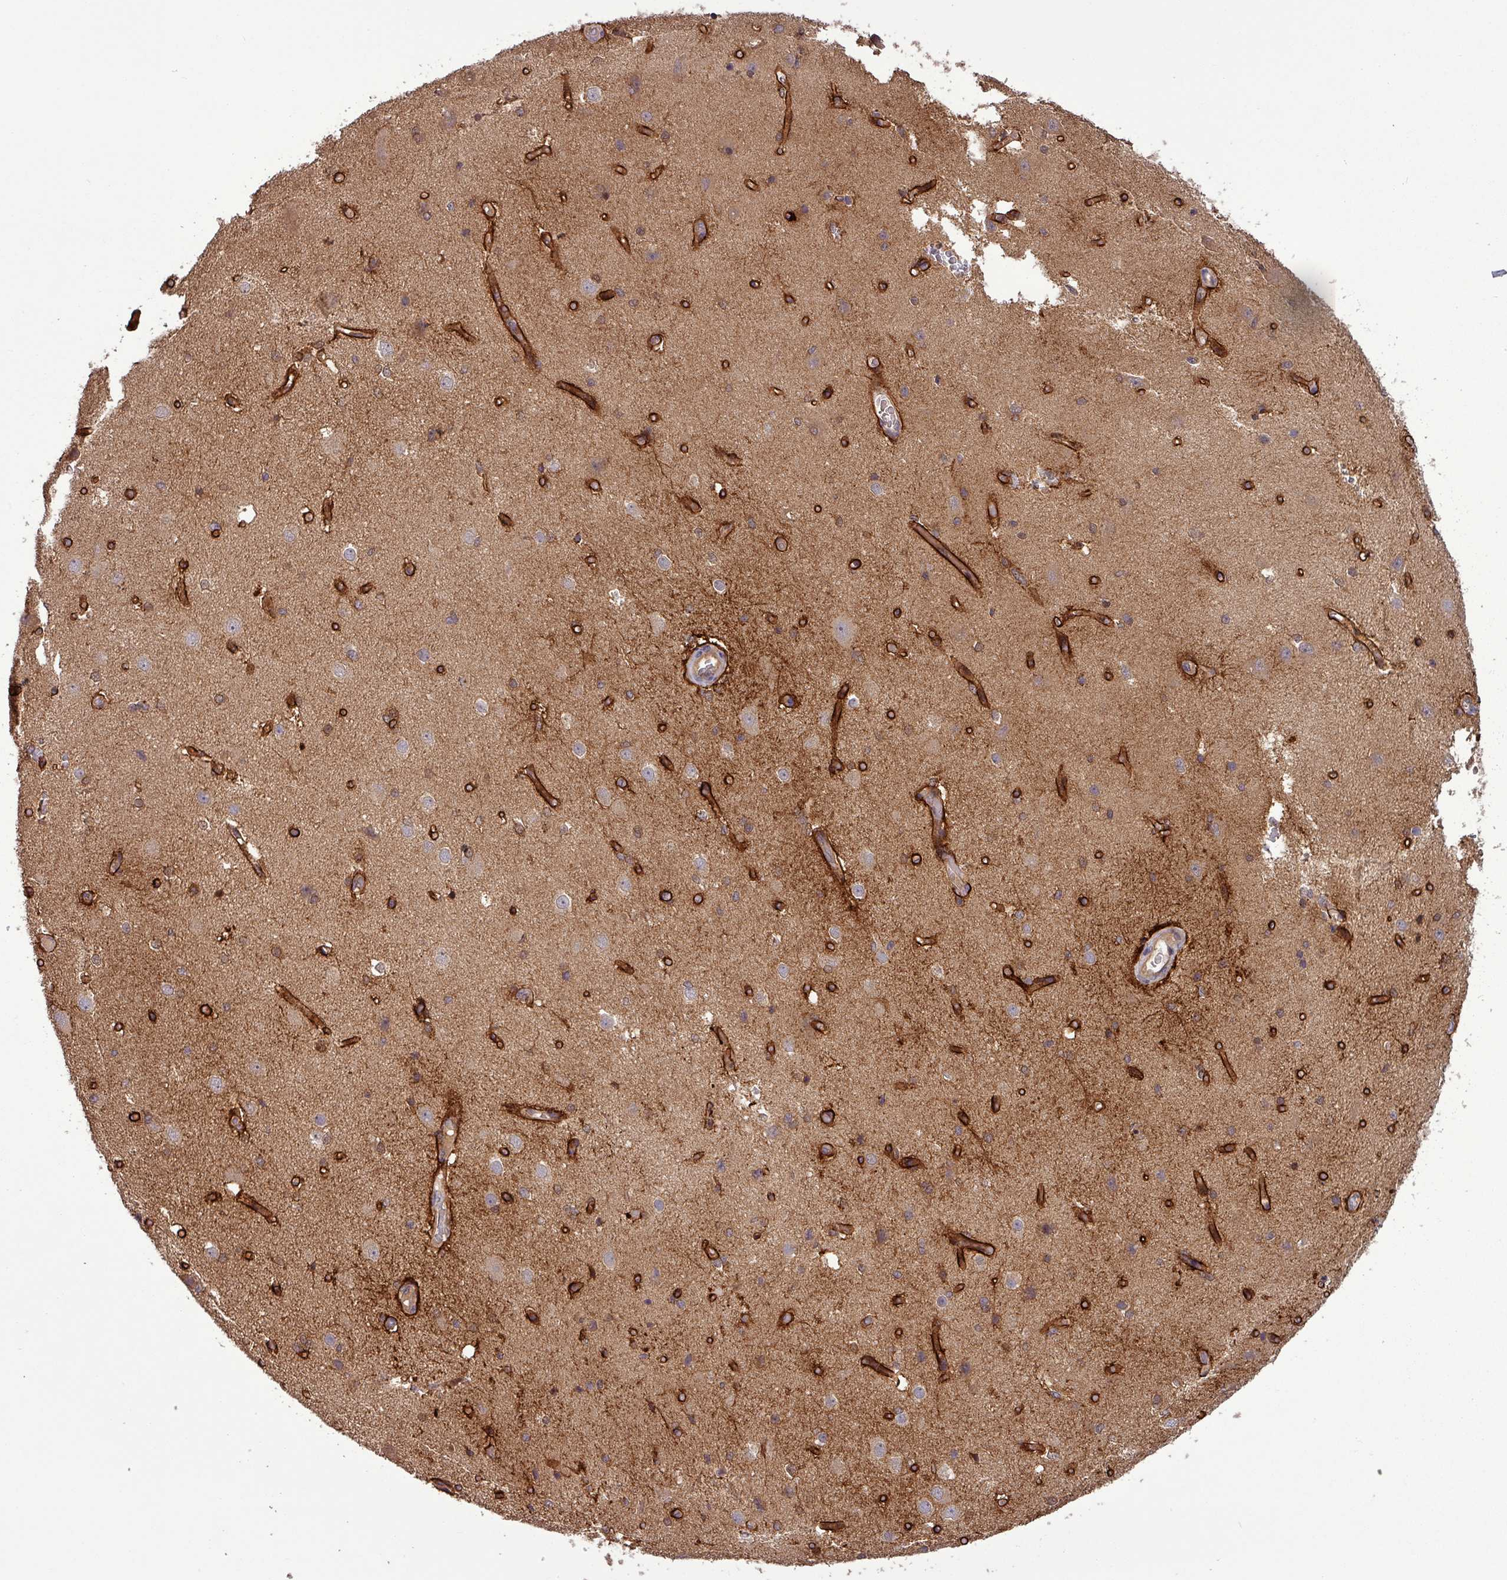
{"staining": {"intensity": "strong", "quantity": ">75%", "location": "cytoplasmic/membranous"}, "tissue": "cerebral cortex", "cell_type": "Endothelial cells", "image_type": "normal", "snomed": [{"axis": "morphology", "description": "Normal tissue, NOS"}, {"axis": "morphology", "description": "Inflammation, NOS"}, {"axis": "topography", "description": "Cerebral cortex"}], "caption": "Normal cerebral cortex reveals strong cytoplasmic/membranous expression in about >75% of endothelial cells.", "gene": "SIRPB2", "patient": {"sex": "male", "age": 6}}